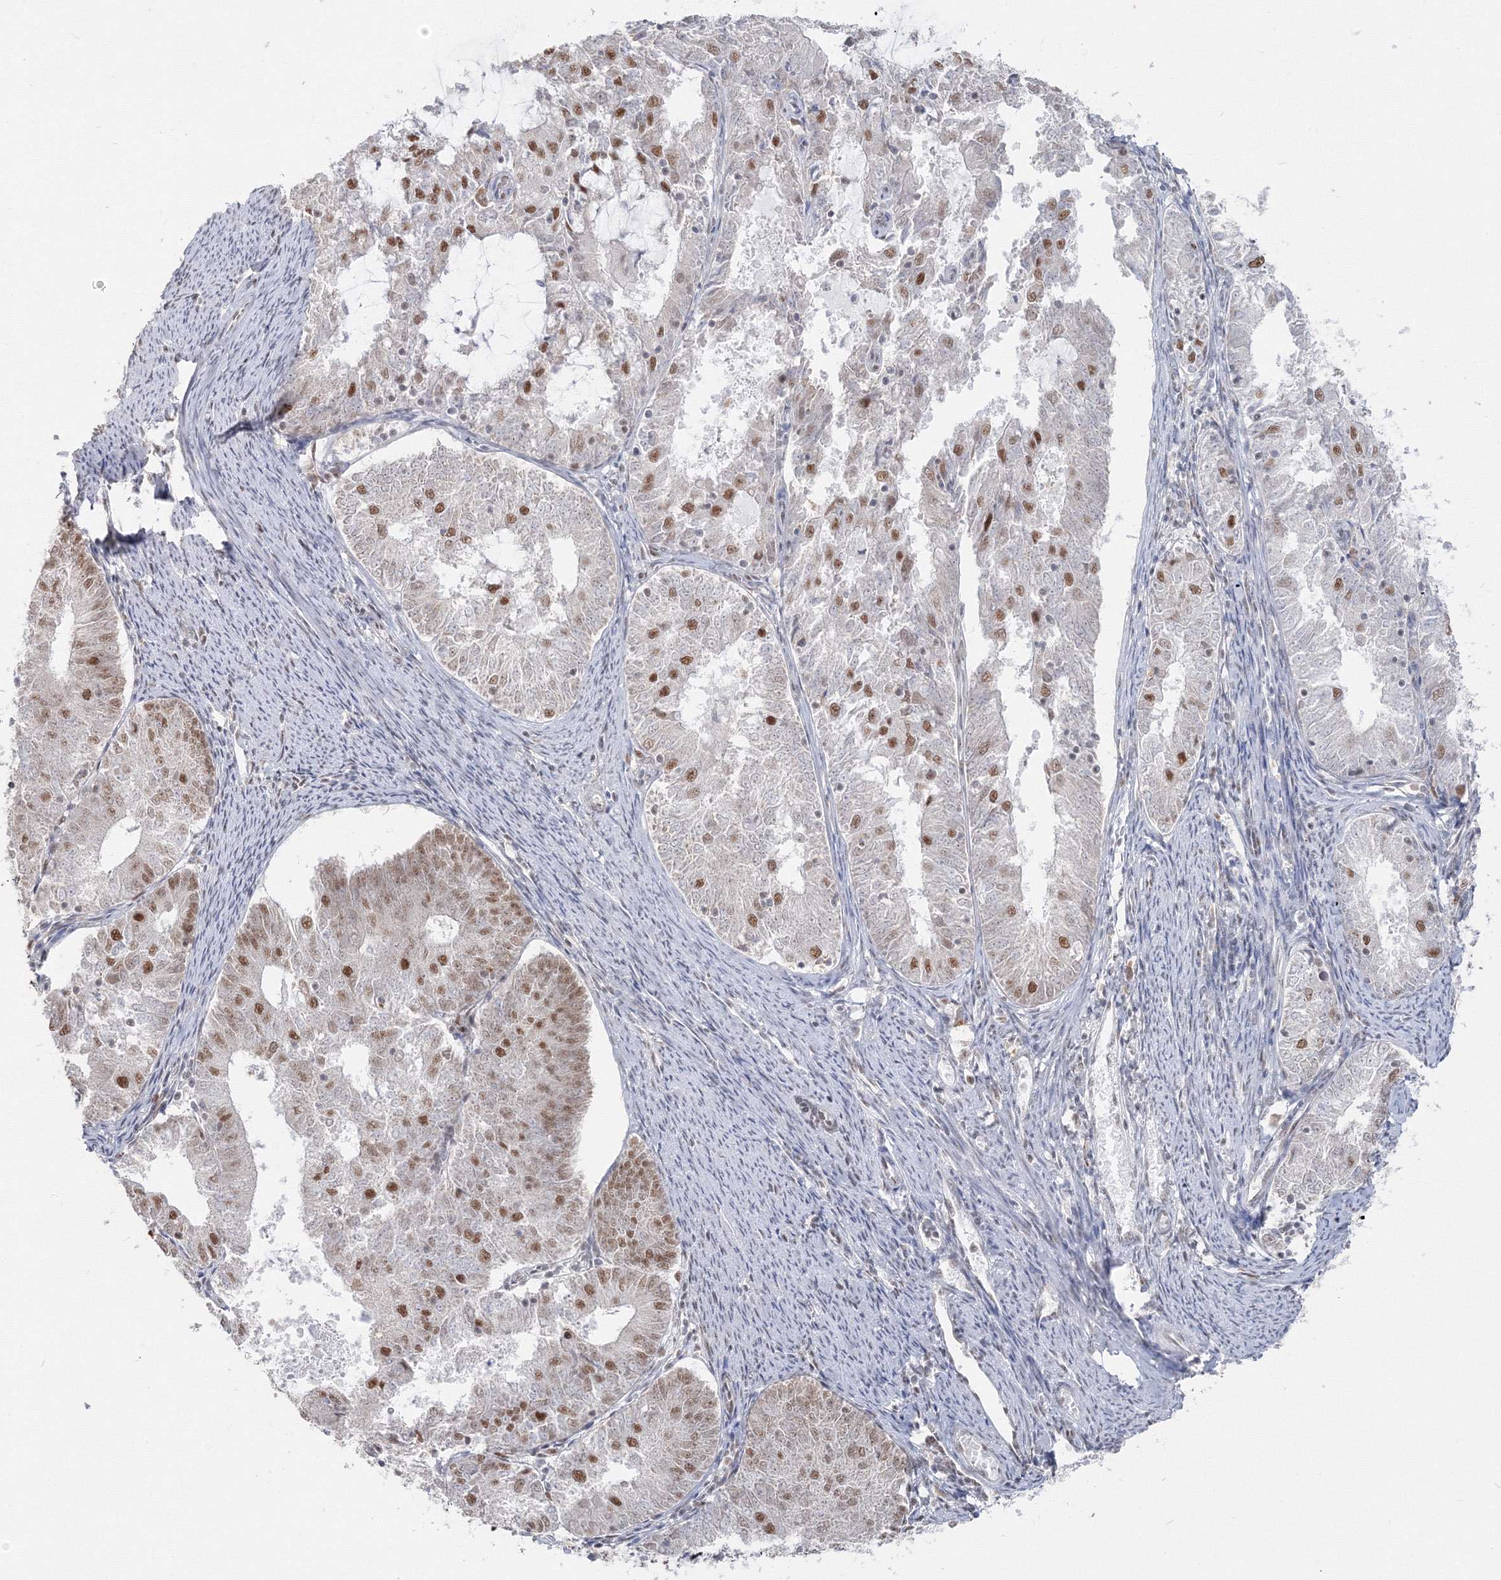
{"staining": {"intensity": "moderate", "quantity": "25%-75%", "location": "nuclear"}, "tissue": "endometrial cancer", "cell_type": "Tumor cells", "image_type": "cancer", "snomed": [{"axis": "morphology", "description": "Adenocarcinoma, NOS"}, {"axis": "topography", "description": "Endometrium"}], "caption": "Immunohistochemical staining of human endometrial adenocarcinoma displays medium levels of moderate nuclear protein staining in about 25%-75% of tumor cells. (DAB = brown stain, brightfield microscopy at high magnification).", "gene": "PPP4R2", "patient": {"sex": "female", "age": 57}}